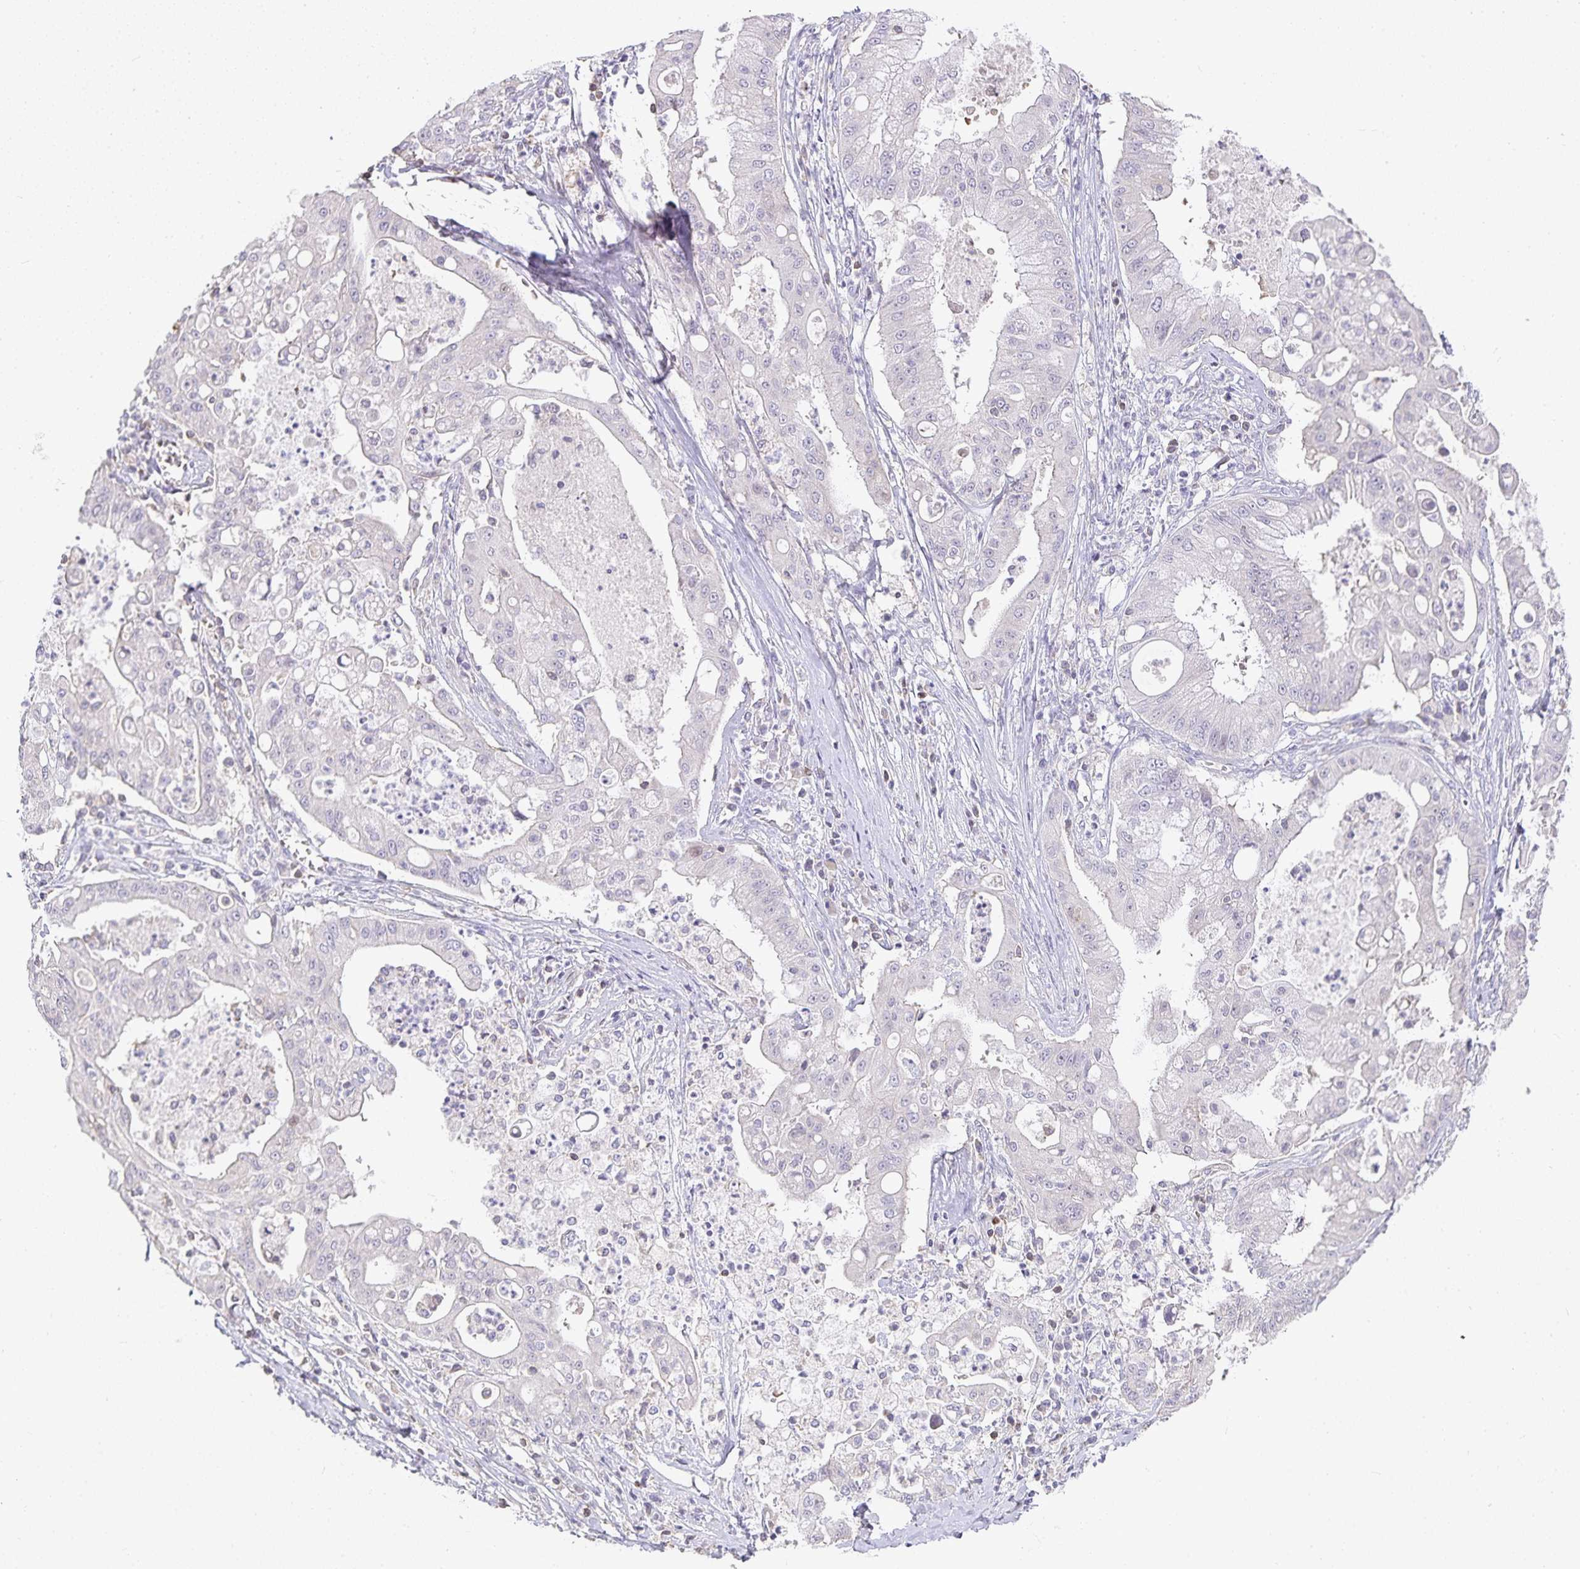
{"staining": {"intensity": "negative", "quantity": "none", "location": "none"}, "tissue": "ovarian cancer", "cell_type": "Tumor cells", "image_type": "cancer", "snomed": [{"axis": "morphology", "description": "Cystadenocarcinoma, mucinous, NOS"}, {"axis": "topography", "description": "Ovary"}], "caption": "IHC image of neoplastic tissue: human mucinous cystadenocarcinoma (ovarian) stained with DAB (3,3'-diaminobenzidine) demonstrates no significant protein positivity in tumor cells.", "gene": "GATA3", "patient": {"sex": "female", "age": 70}}